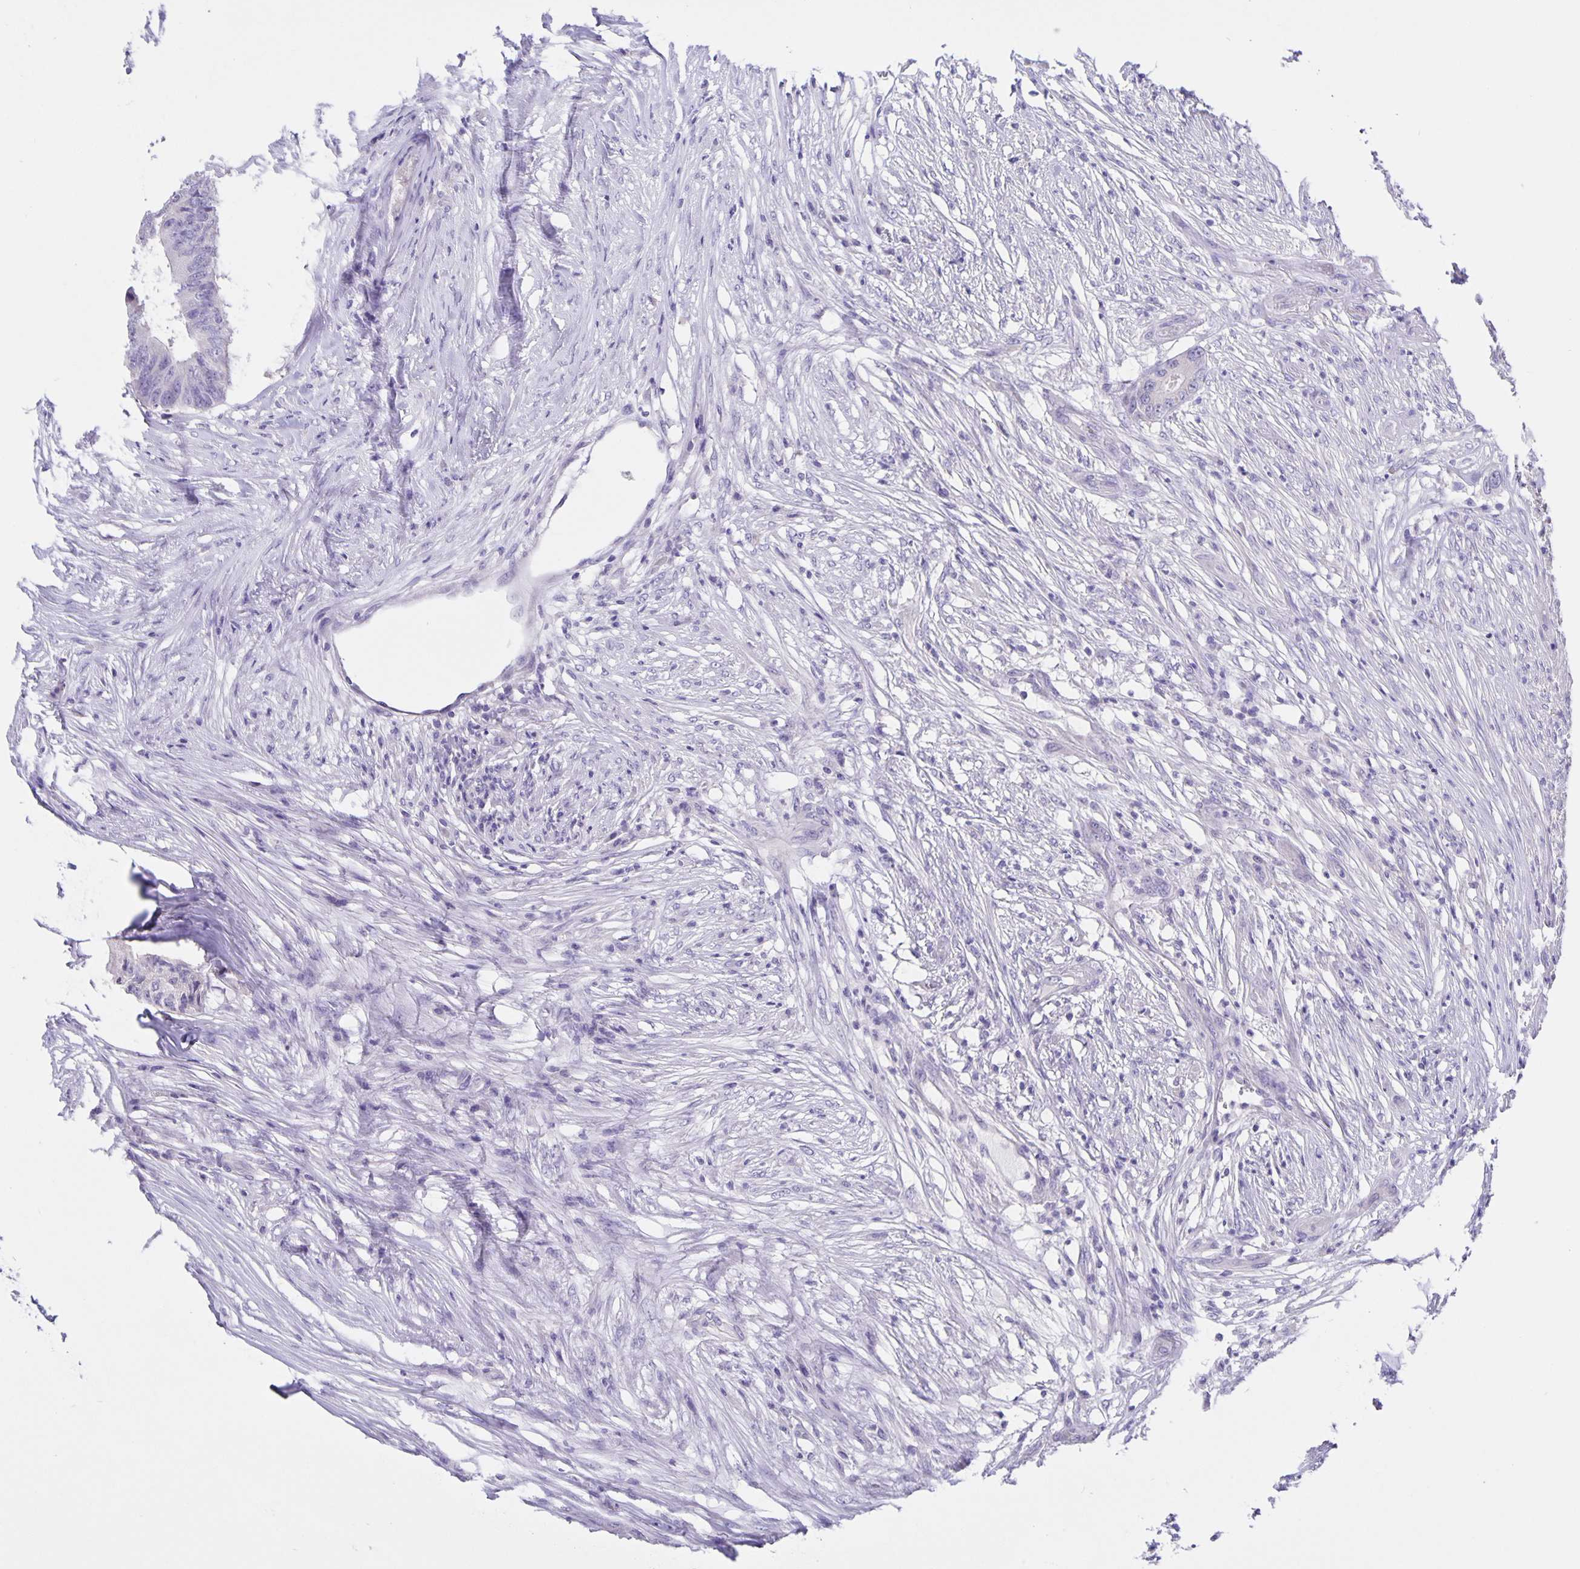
{"staining": {"intensity": "negative", "quantity": "none", "location": "none"}, "tissue": "colorectal cancer", "cell_type": "Tumor cells", "image_type": "cancer", "snomed": [{"axis": "morphology", "description": "Adenocarcinoma, NOS"}, {"axis": "topography", "description": "Colon"}], "caption": "Tumor cells are negative for protein expression in human adenocarcinoma (colorectal). (Brightfield microscopy of DAB immunohistochemistry at high magnification).", "gene": "ERMN", "patient": {"sex": "male", "age": 71}}